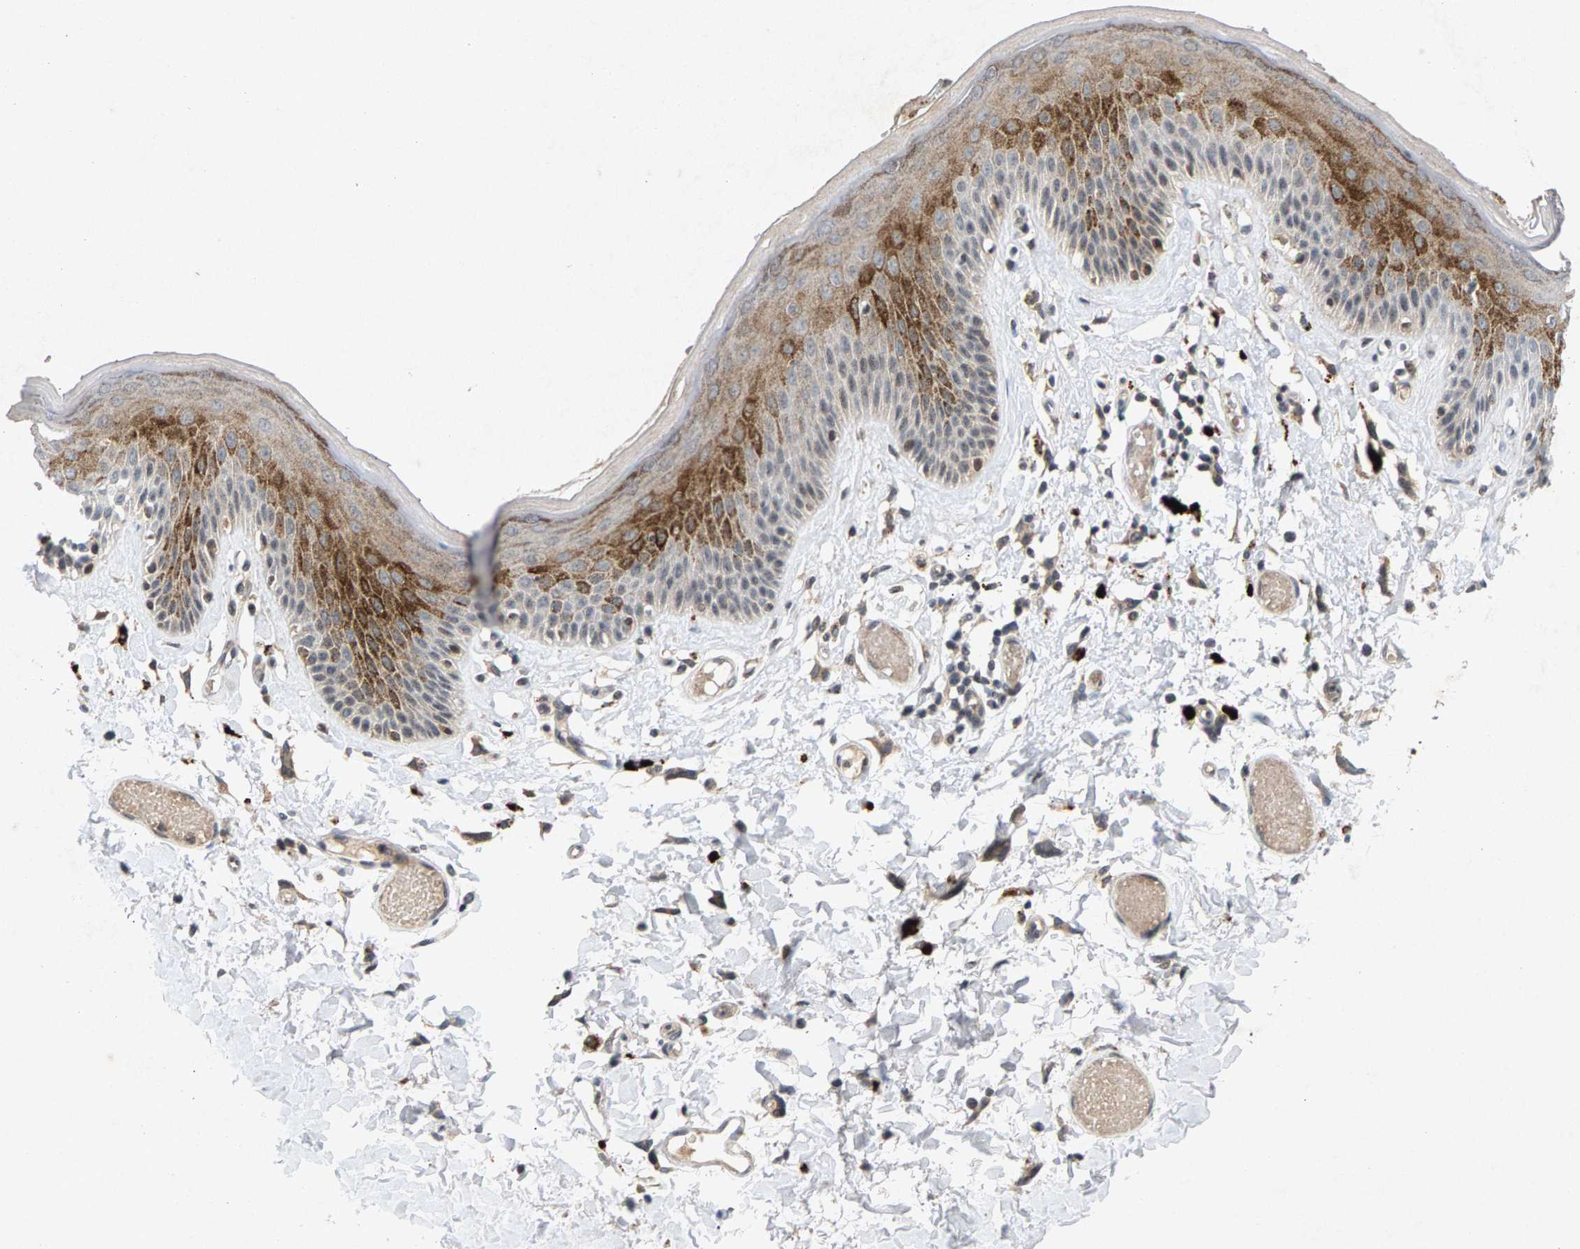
{"staining": {"intensity": "strong", "quantity": "25%-75%", "location": "cytoplasmic/membranous"}, "tissue": "skin", "cell_type": "Epidermal cells", "image_type": "normal", "snomed": [{"axis": "morphology", "description": "Normal tissue, NOS"}, {"axis": "topography", "description": "Vulva"}], "caption": "Approximately 25%-75% of epidermal cells in normal human skin reveal strong cytoplasmic/membranous protein staining as visualized by brown immunohistochemical staining.", "gene": "ZPR1", "patient": {"sex": "female", "age": 73}}